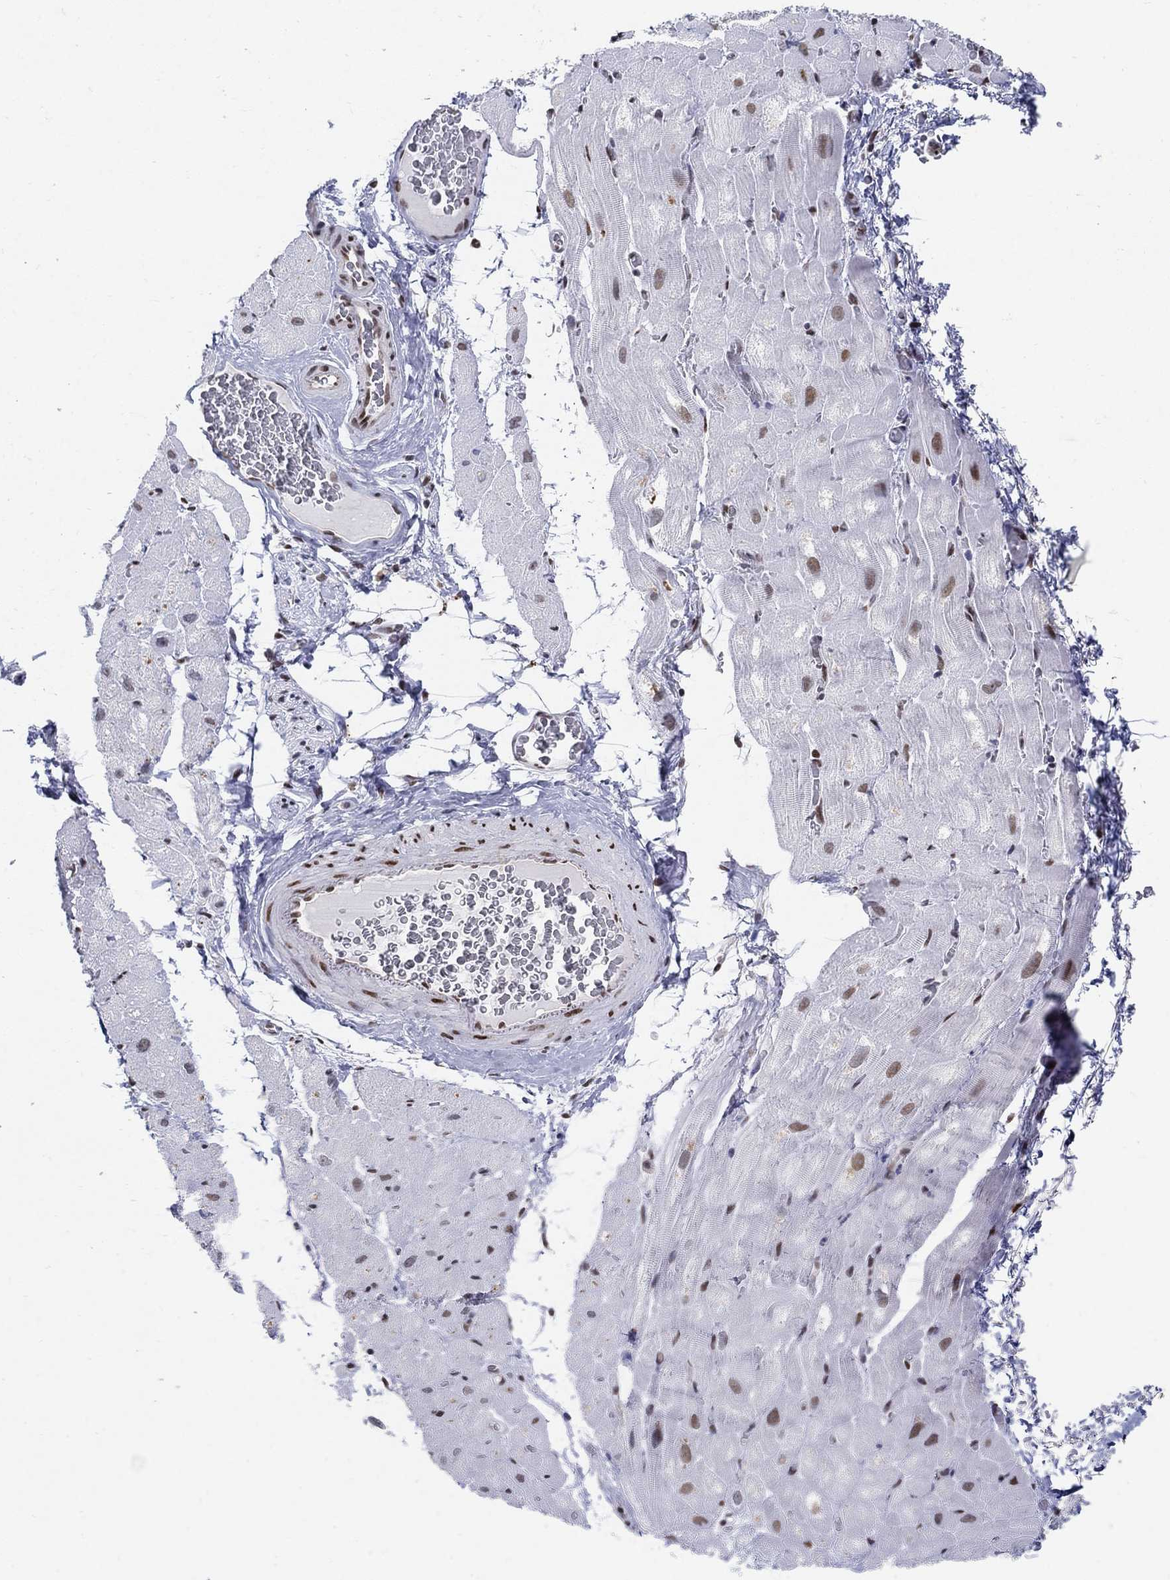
{"staining": {"intensity": "moderate", "quantity": "25%-75%", "location": "nuclear"}, "tissue": "heart muscle", "cell_type": "Cardiomyocytes", "image_type": "normal", "snomed": [{"axis": "morphology", "description": "Normal tissue, NOS"}, {"axis": "topography", "description": "Heart"}], "caption": "Immunohistochemical staining of unremarkable heart muscle displays medium levels of moderate nuclear positivity in approximately 25%-75% of cardiomyocytes.", "gene": "CENPE", "patient": {"sex": "male", "age": 61}}